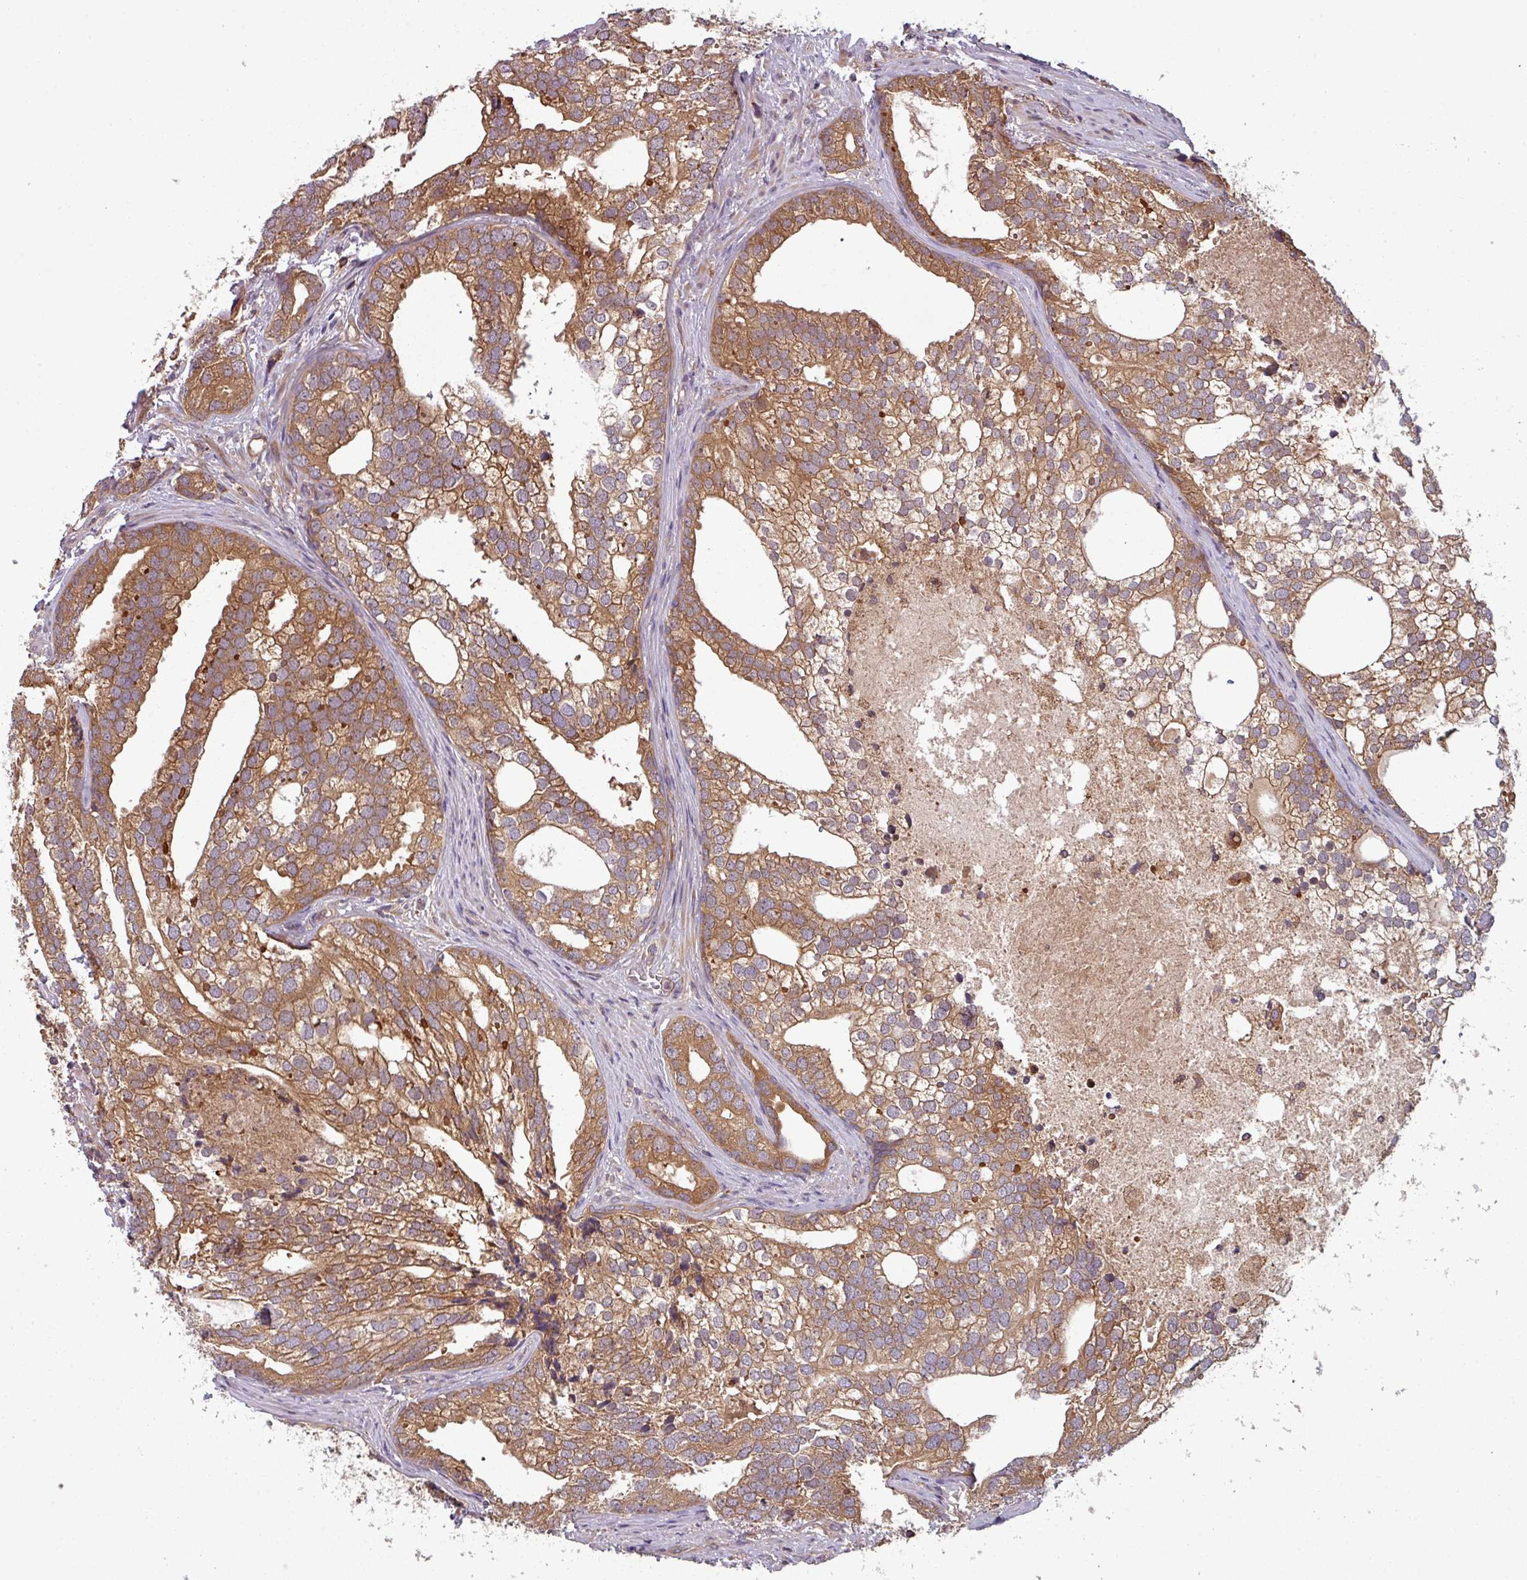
{"staining": {"intensity": "moderate", "quantity": ">75%", "location": "cytoplasmic/membranous"}, "tissue": "prostate cancer", "cell_type": "Tumor cells", "image_type": "cancer", "snomed": [{"axis": "morphology", "description": "Adenocarcinoma, High grade"}, {"axis": "topography", "description": "Prostate"}], "caption": "DAB (3,3'-diaminobenzidine) immunohistochemical staining of prostate cancer reveals moderate cytoplasmic/membranous protein expression in approximately >75% of tumor cells. The protein is shown in brown color, while the nuclei are stained blue.", "gene": "GSKIP", "patient": {"sex": "male", "age": 75}}